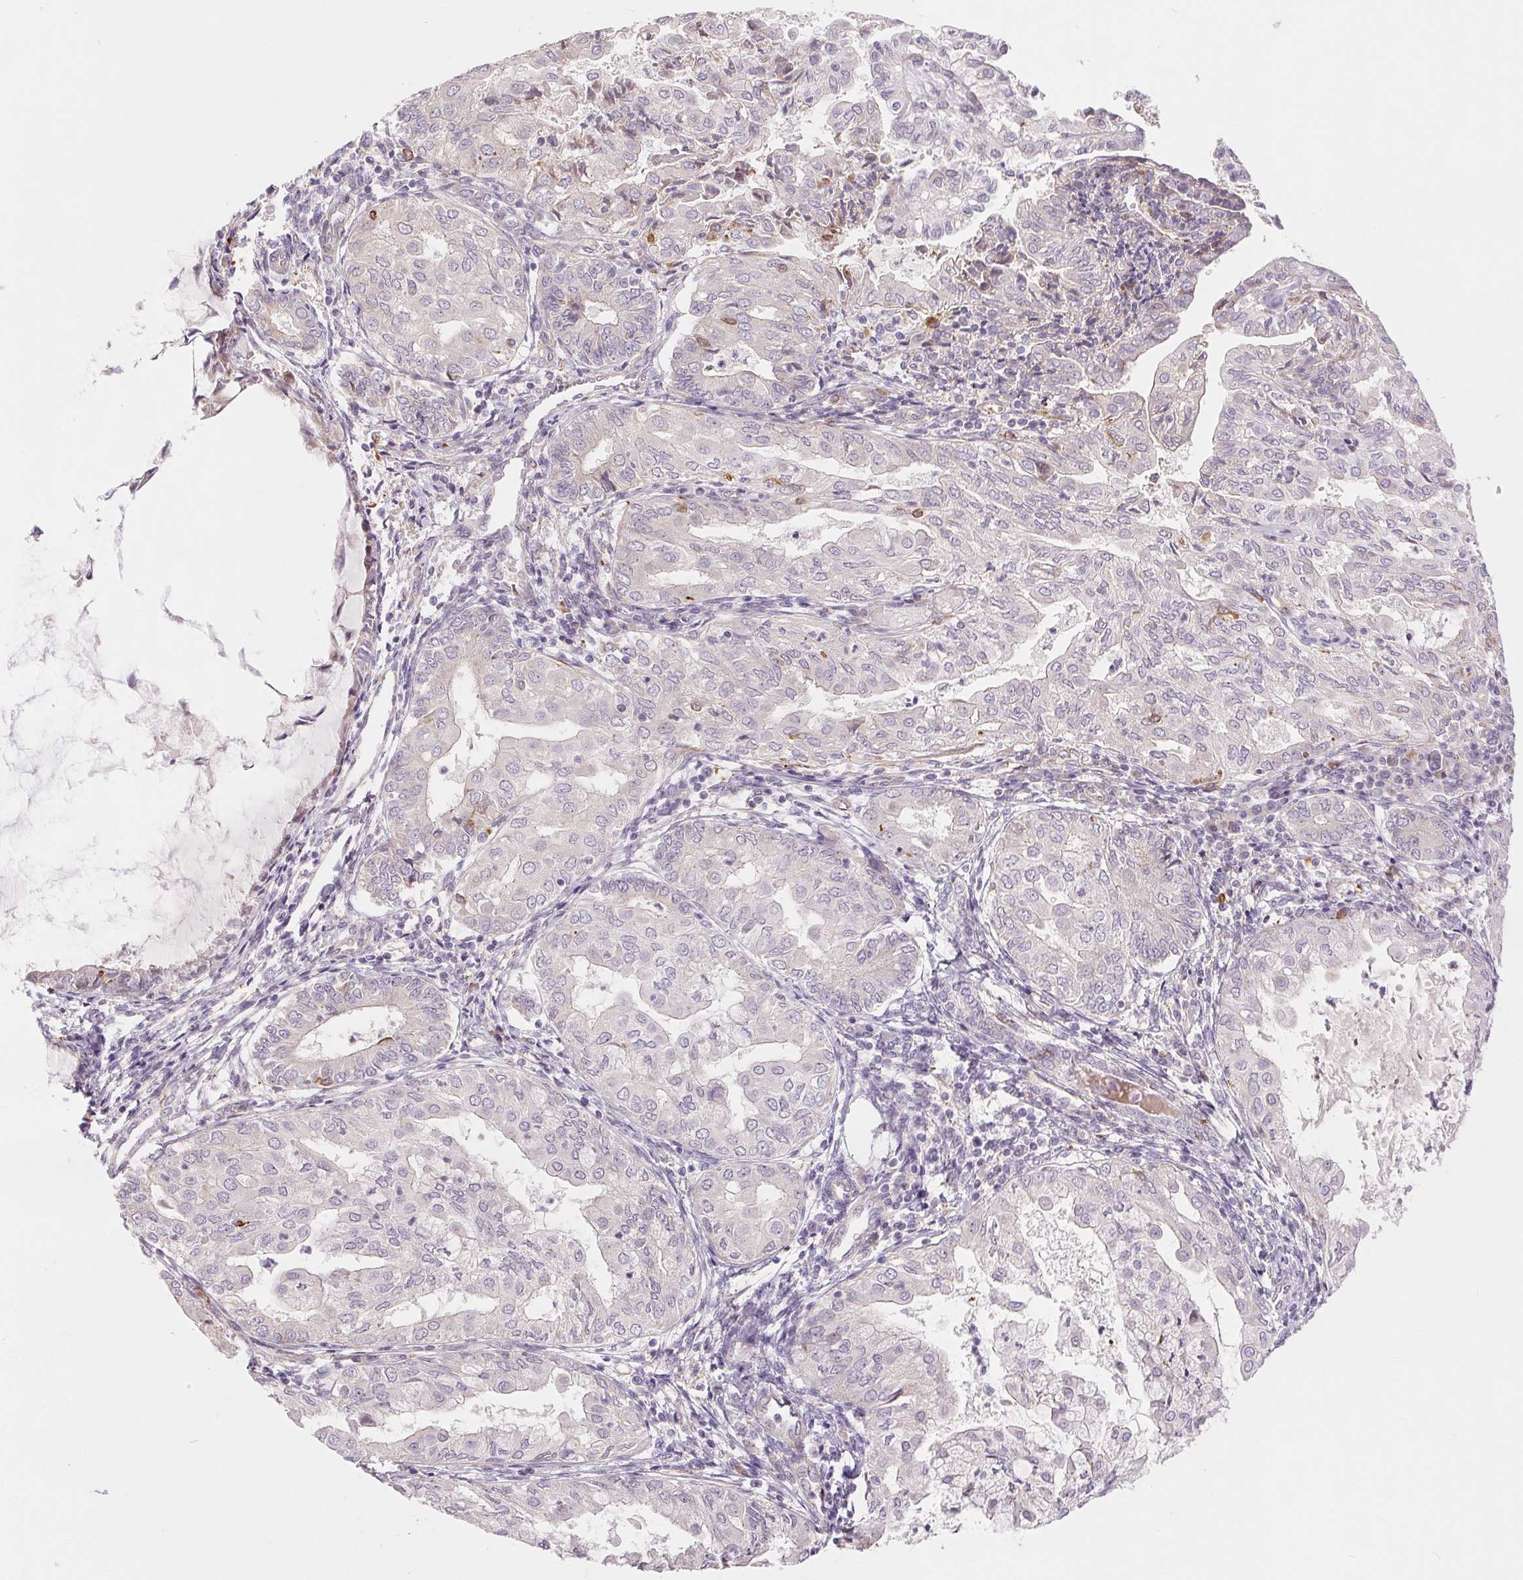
{"staining": {"intensity": "negative", "quantity": "none", "location": "none"}, "tissue": "endometrial cancer", "cell_type": "Tumor cells", "image_type": "cancer", "snomed": [{"axis": "morphology", "description": "Adenocarcinoma, NOS"}, {"axis": "topography", "description": "Endometrium"}], "caption": "Protein analysis of endometrial cancer displays no significant expression in tumor cells.", "gene": "METTL17", "patient": {"sex": "female", "age": 68}}